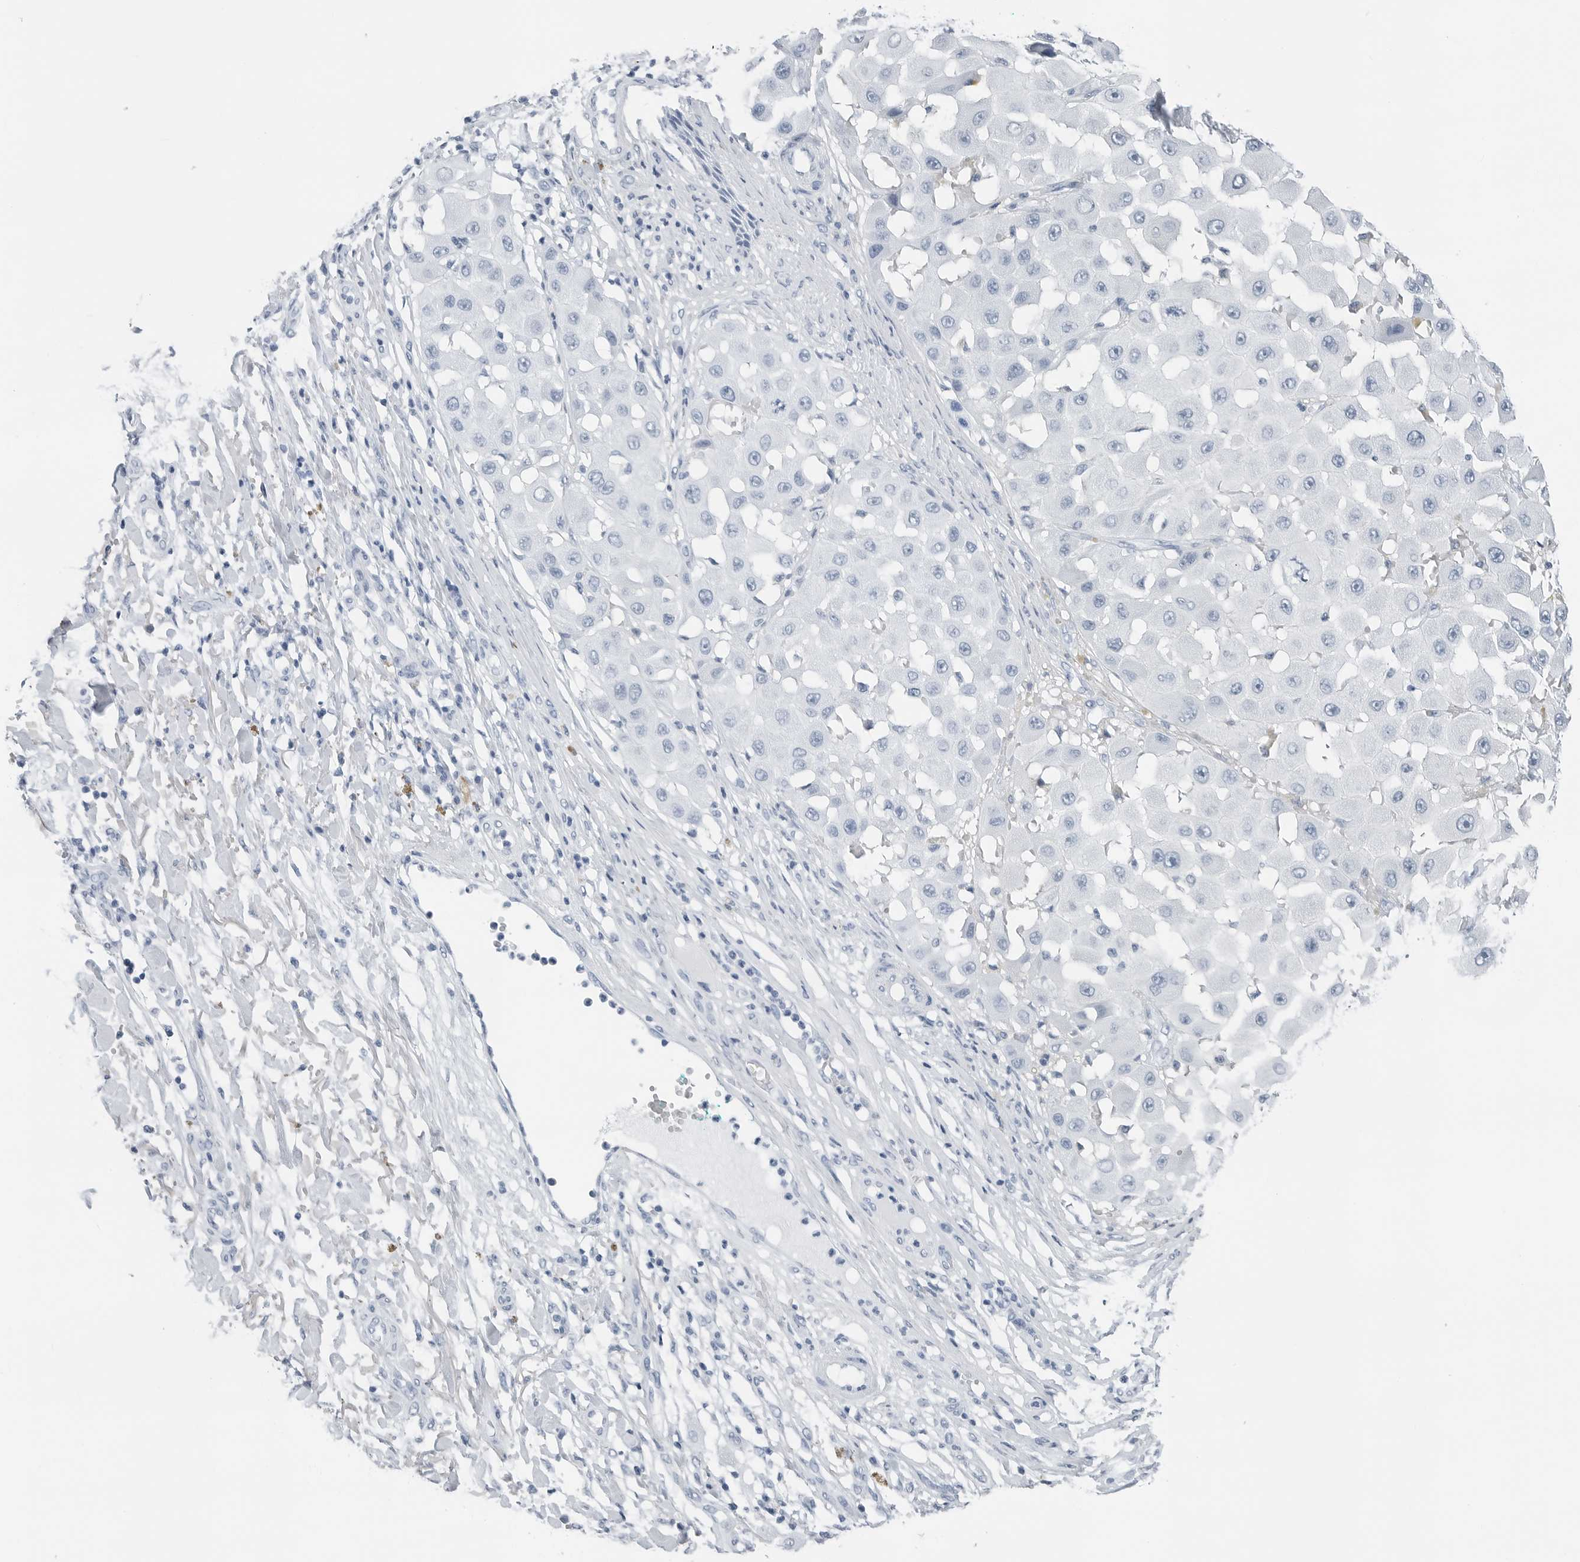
{"staining": {"intensity": "negative", "quantity": "none", "location": "none"}, "tissue": "melanoma", "cell_type": "Tumor cells", "image_type": "cancer", "snomed": [{"axis": "morphology", "description": "Malignant melanoma, NOS"}, {"axis": "topography", "description": "Skin"}], "caption": "A high-resolution photomicrograph shows IHC staining of melanoma, which shows no significant expression in tumor cells.", "gene": "SLPI", "patient": {"sex": "female", "age": 81}}